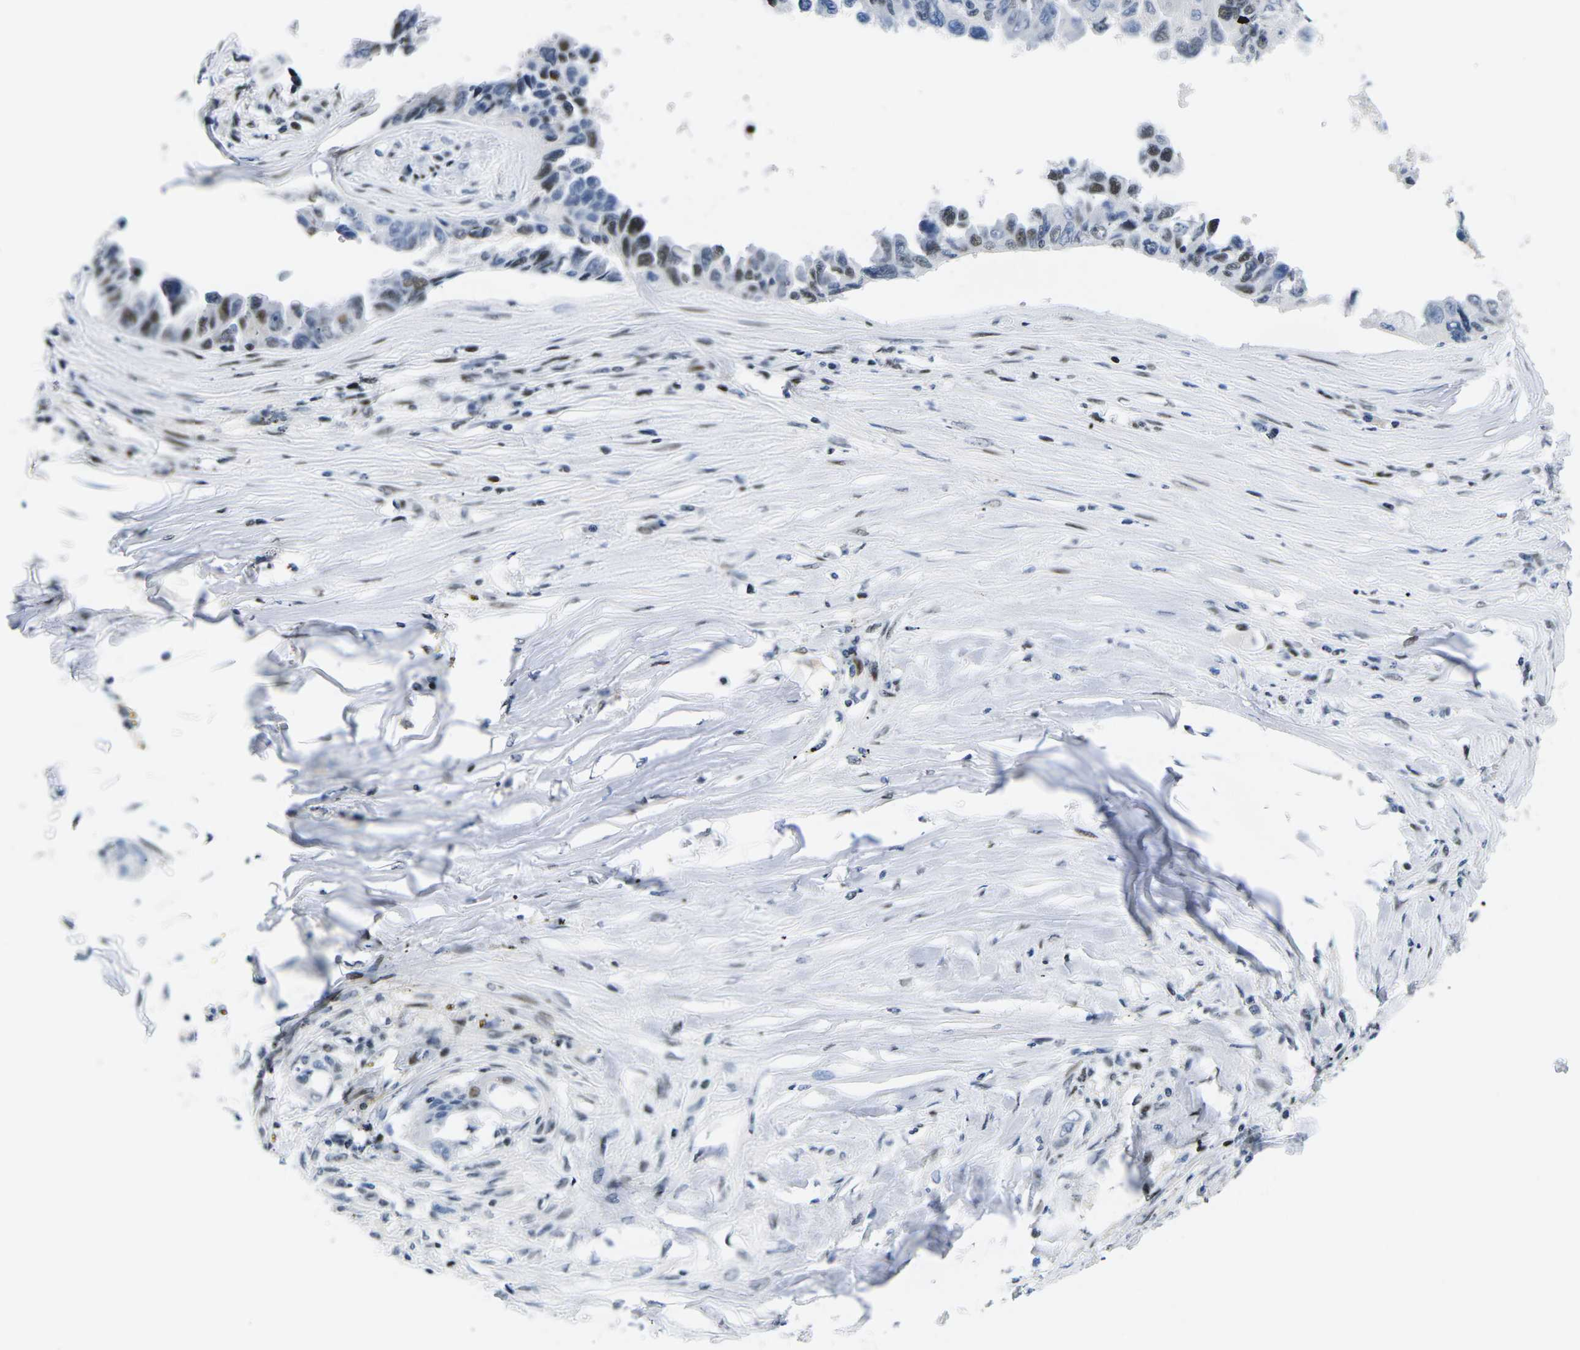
{"staining": {"intensity": "moderate", "quantity": "<25%", "location": "nuclear"}, "tissue": "lung cancer", "cell_type": "Tumor cells", "image_type": "cancer", "snomed": [{"axis": "morphology", "description": "Adenocarcinoma, NOS"}, {"axis": "topography", "description": "Lung"}], "caption": "Protein staining reveals moderate nuclear staining in approximately <25% of tumor cells in lung adenocarcinoma.", "gene": "ATF1", "patient": {"sex": "female", "age": 51}}